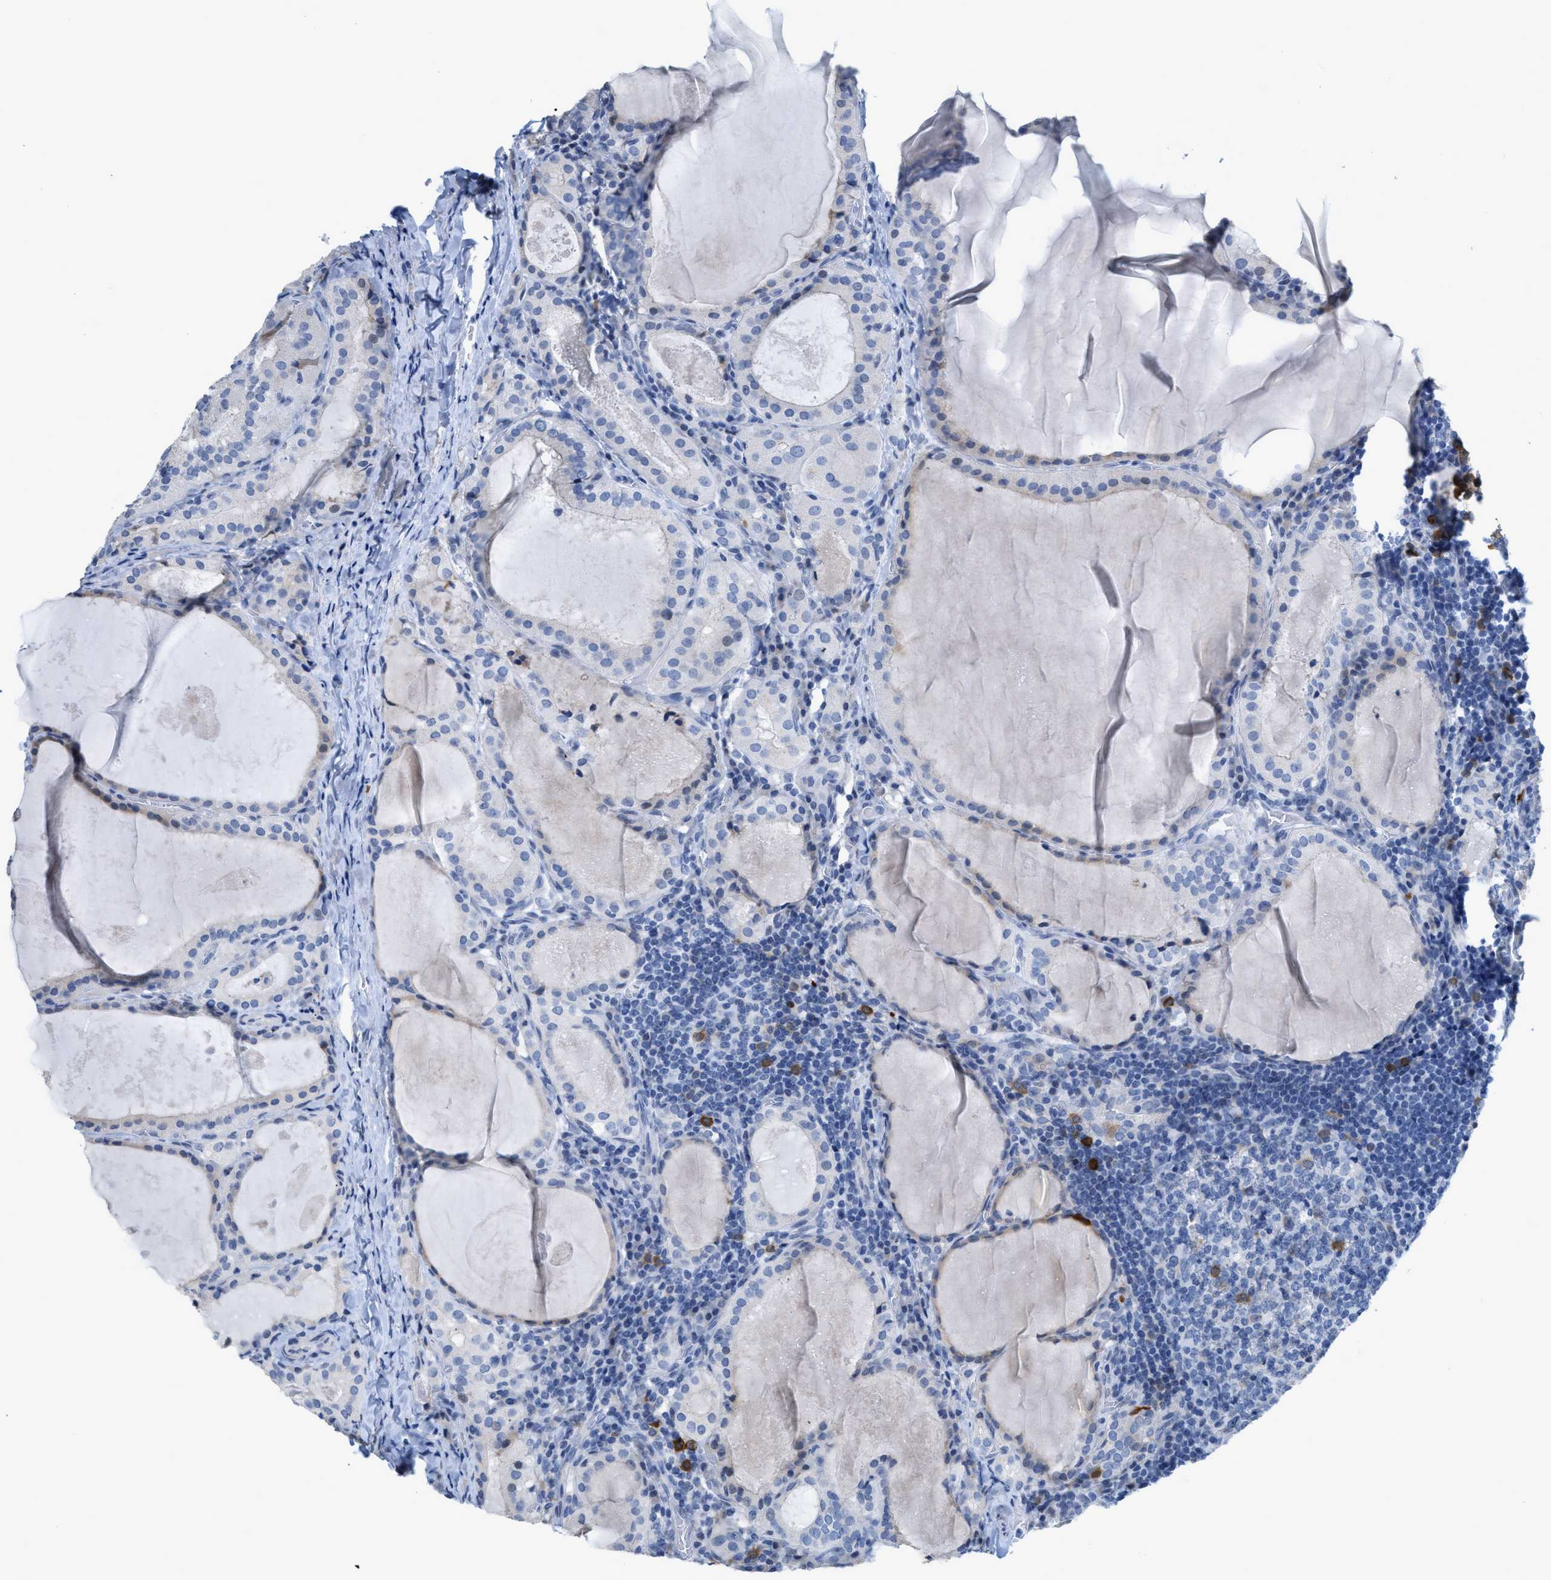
{"staining": {"intensity": "negative", "quantity": "none", "location": "none"}, "tissue": "thyroid cancer", "cell_type": "Tumor cells", "image_type": "cancer", "snomed": [{"axis": "morphology", "description": "Papillary adenocarcinoma, NOS"}, {"axis": "topography", "description": "Thyroid gland"}], "caption": "IHC image of neoplastic tissue: human papillary adenocarcinoma (thyroid) stained with DAB displays no significant protein positivity in tumor cells. (DAB IHC with hematoxylin counter stain).", "gene": "CRYM", "patient": {"sex": "female", "age": 42}}